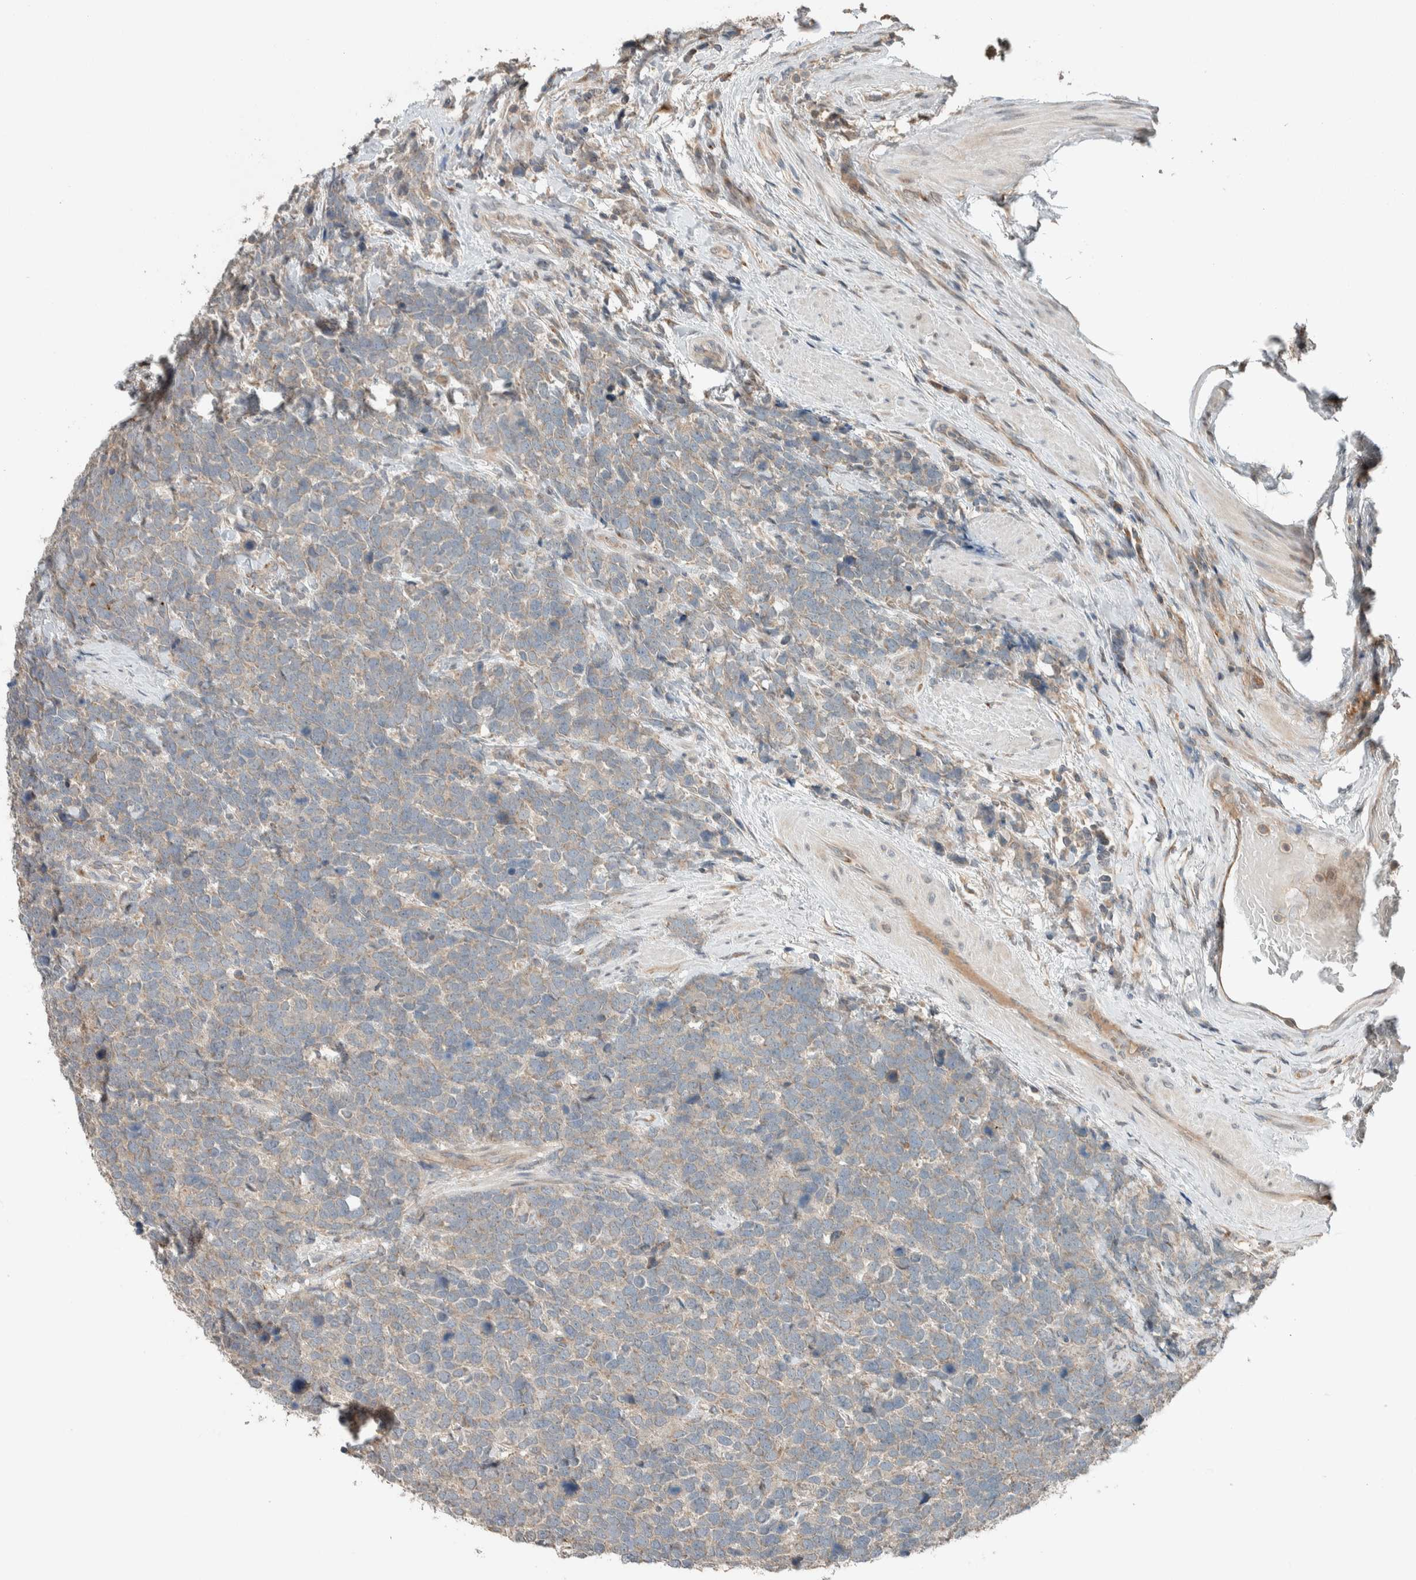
{"staining": {"intensity": "weak", "quantity": "<25%", "location": "cytoplasmic/membranous"}, "tissue": "urothelial cancer", "cell_type": "Tumor cells", "image_type": "cancer", "snomed": [{"axis": "morphology", "description": "Urothelial carcinoma, High grade"}, {"axis": "topography", "description": "Urinary bladder"}], "caption": "The photomicrograph demonstrates no staining of tumor cells in high-grade urothelial carcinoma.", "gene": "NBR1", "patient": {"sex": "female", "age": 82}}